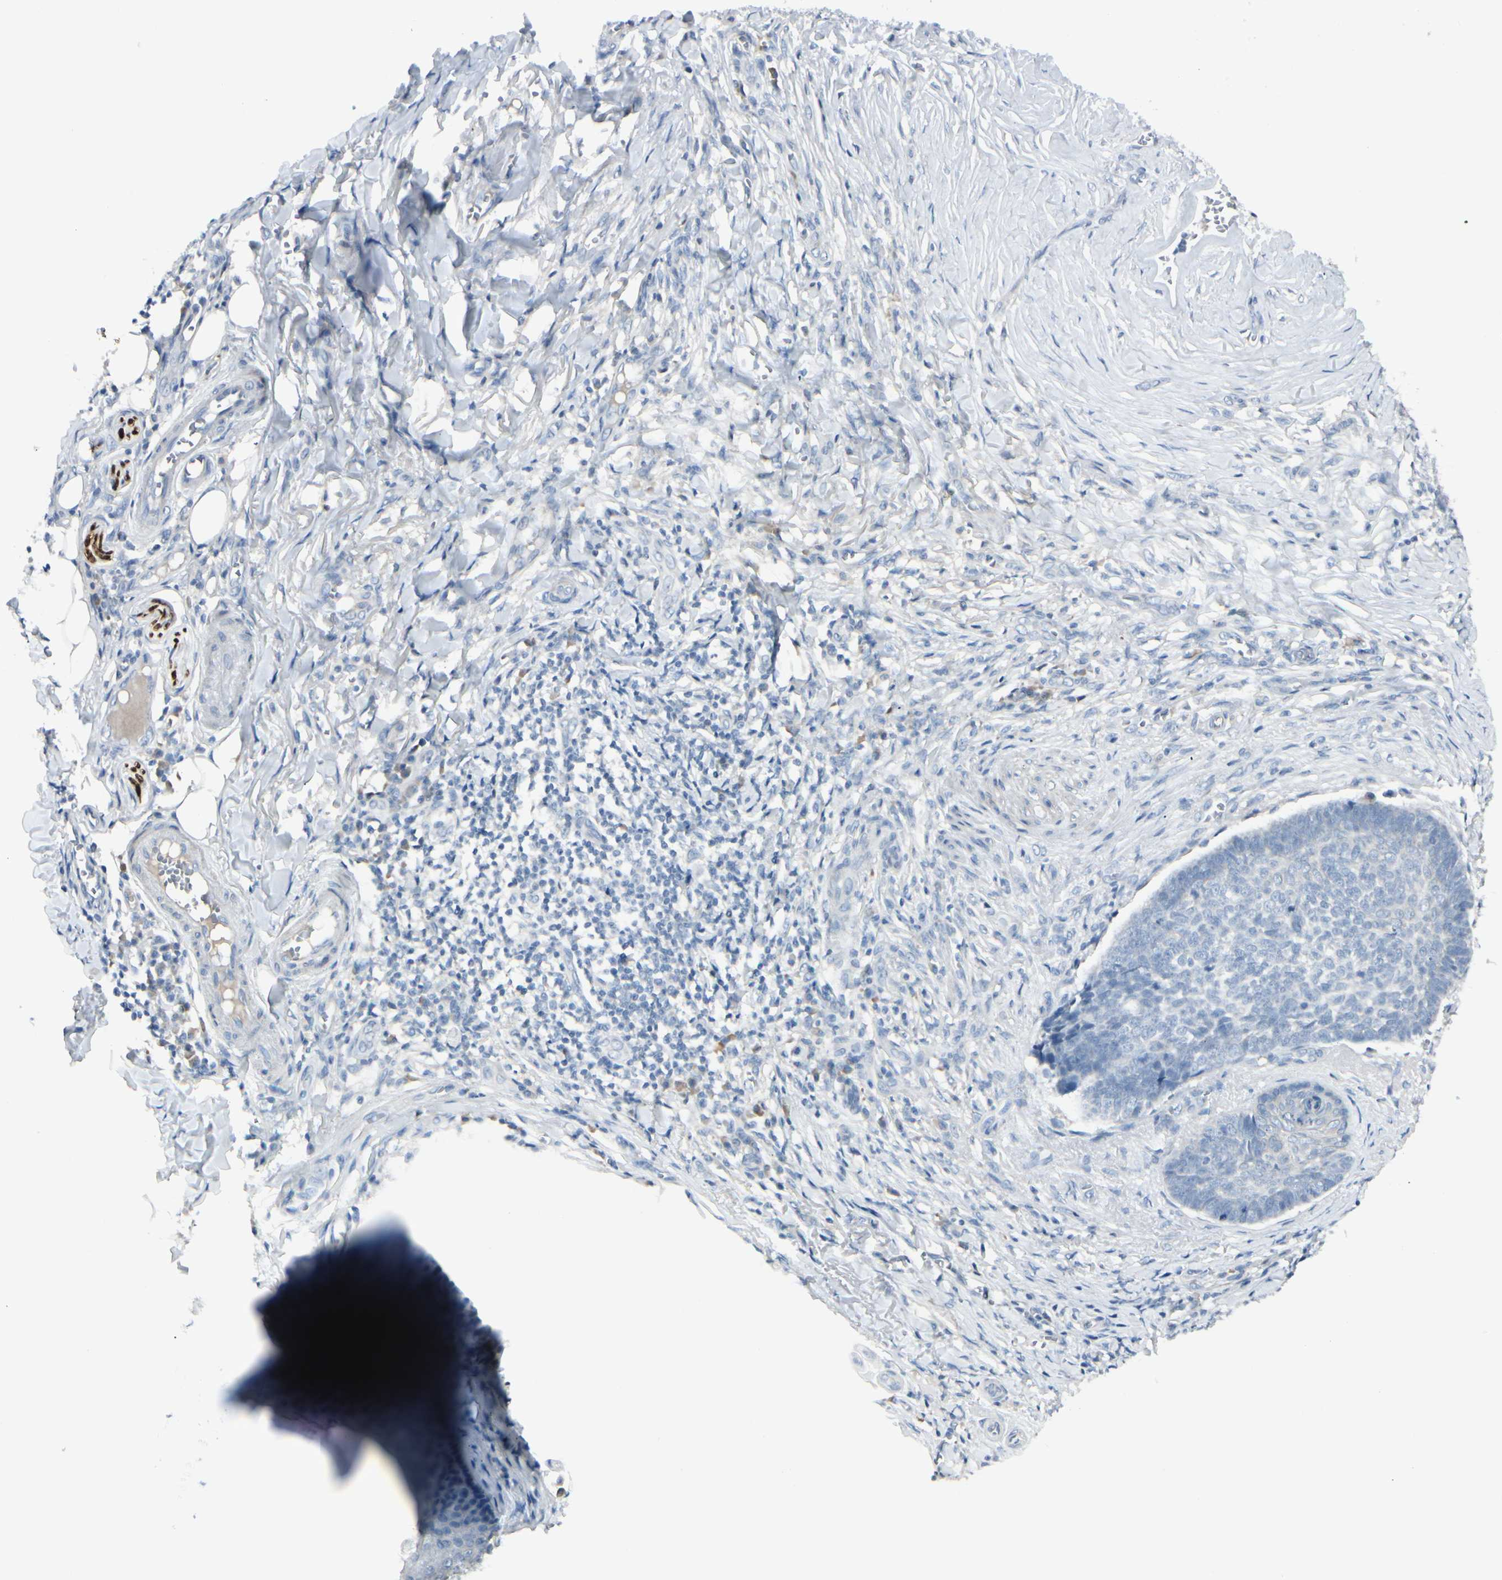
{"staining": {"intensity": "negative", "quantity": "none", "location": "none"}, "tissue": "skin cancer", "cell_type": "Tumor cells", "image_type": "cancer", "snomed": [{"axis": "morphology", "description": "Basal cell carcinoma"}, {"axis": "topography", "description": "Skin"}], "caption": "The IHC image has no significant expression in tumor cells of skin cancer (basal cell carcinoma) tissue.", "gene": "CYP2E1", "patient": {"sex": "male", "age": 84}}